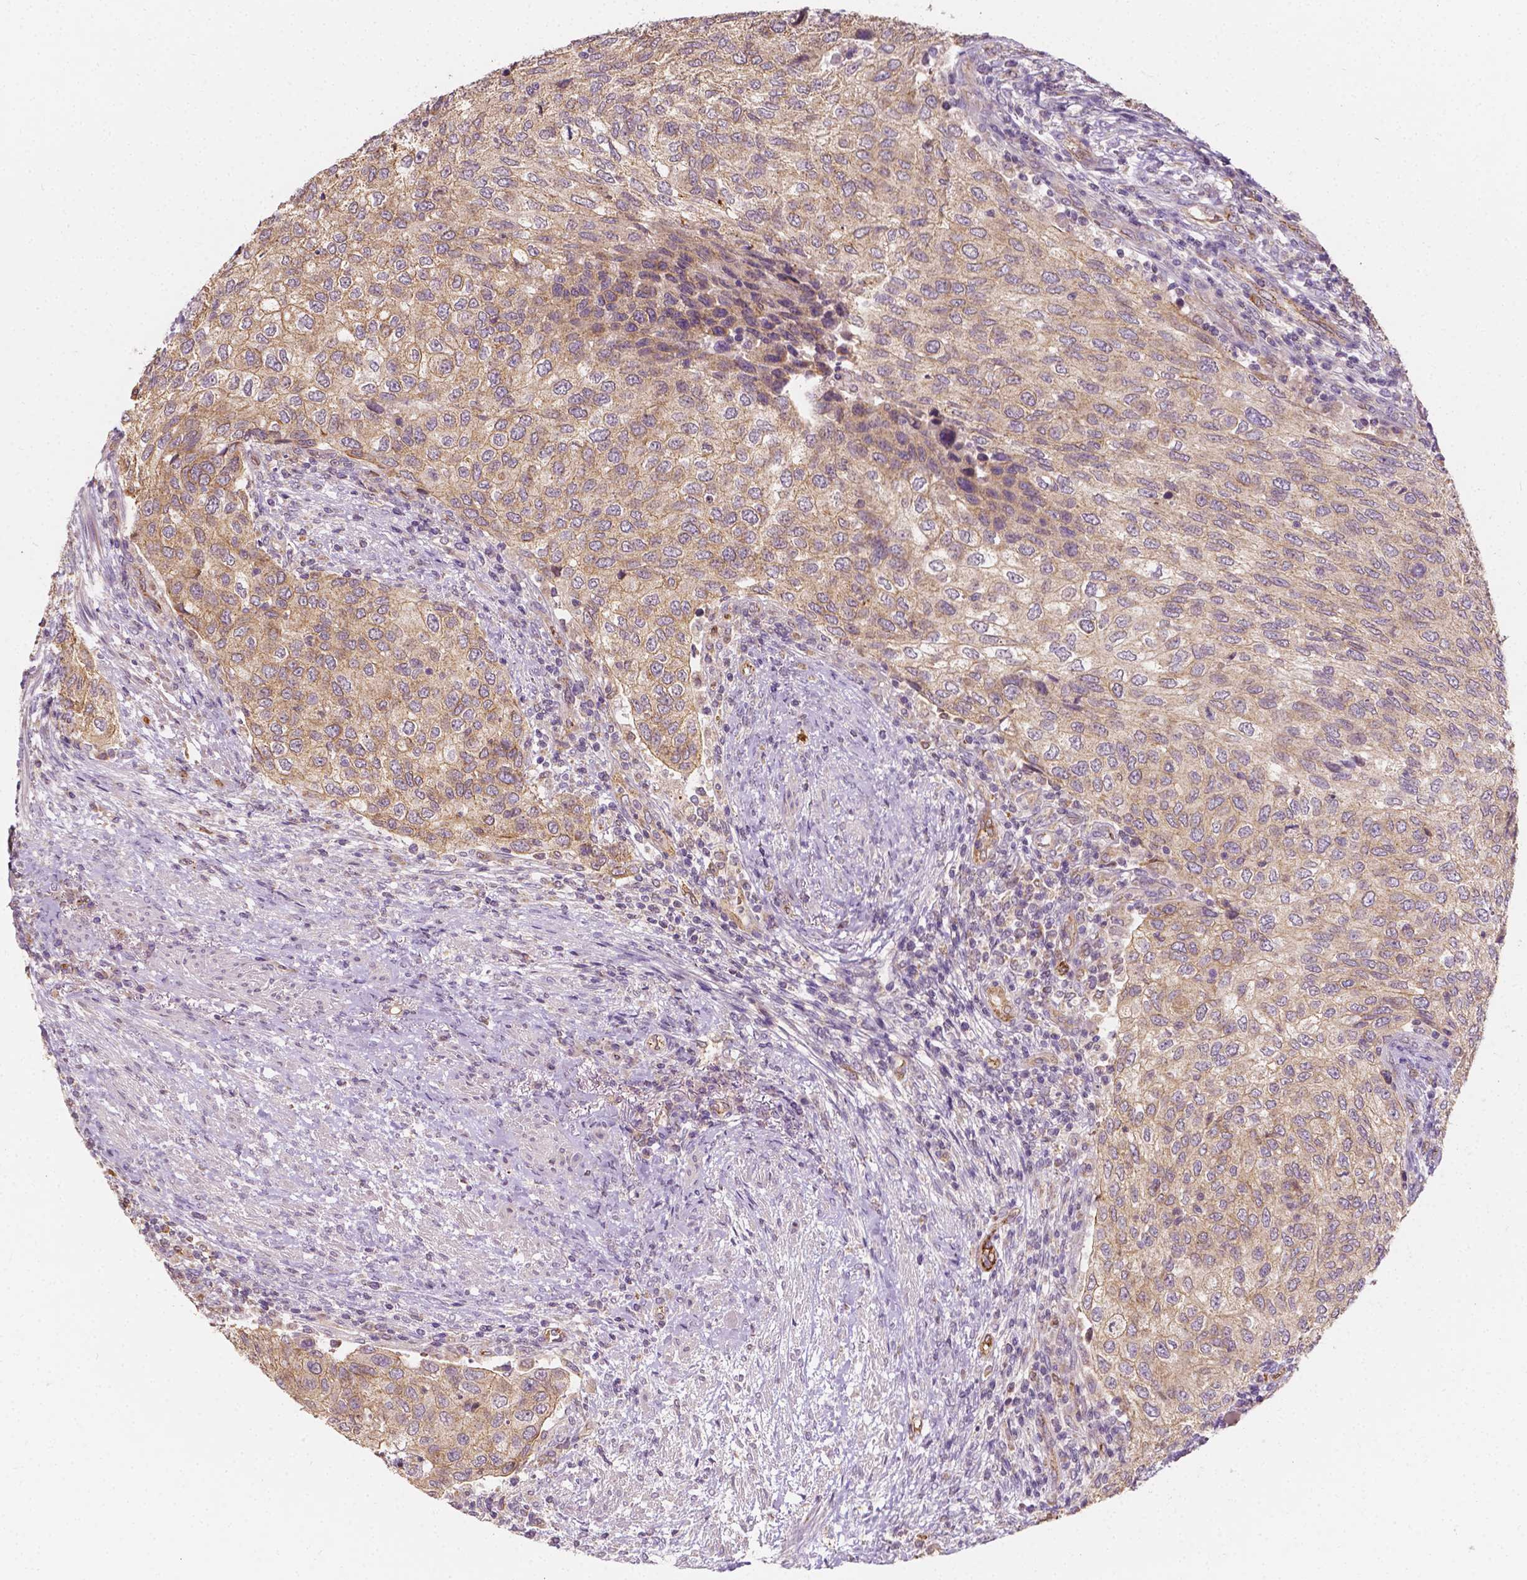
{"staining": {"intensity": "weak", "quantity": ">75%", "location": "cytoplasmic/membranous"}, "tissue": "urothelial cancer", "cell_type": "Tumor cells", "image_type": "cancer", "snomed": [{"axis": "morphology", "description": "Urothelial carcinoma, High grade"}, {"axis": "topography", "description": "Urinary bladder"}], "caption": "About >75% of tumor cells in human urothelial cancer display weak cytoplasmic/membranous protein expression as visualized by brown immunohistochemical staining.", "gene": "SLC22A4", "patient": {"sex": "female", "age": 78}}